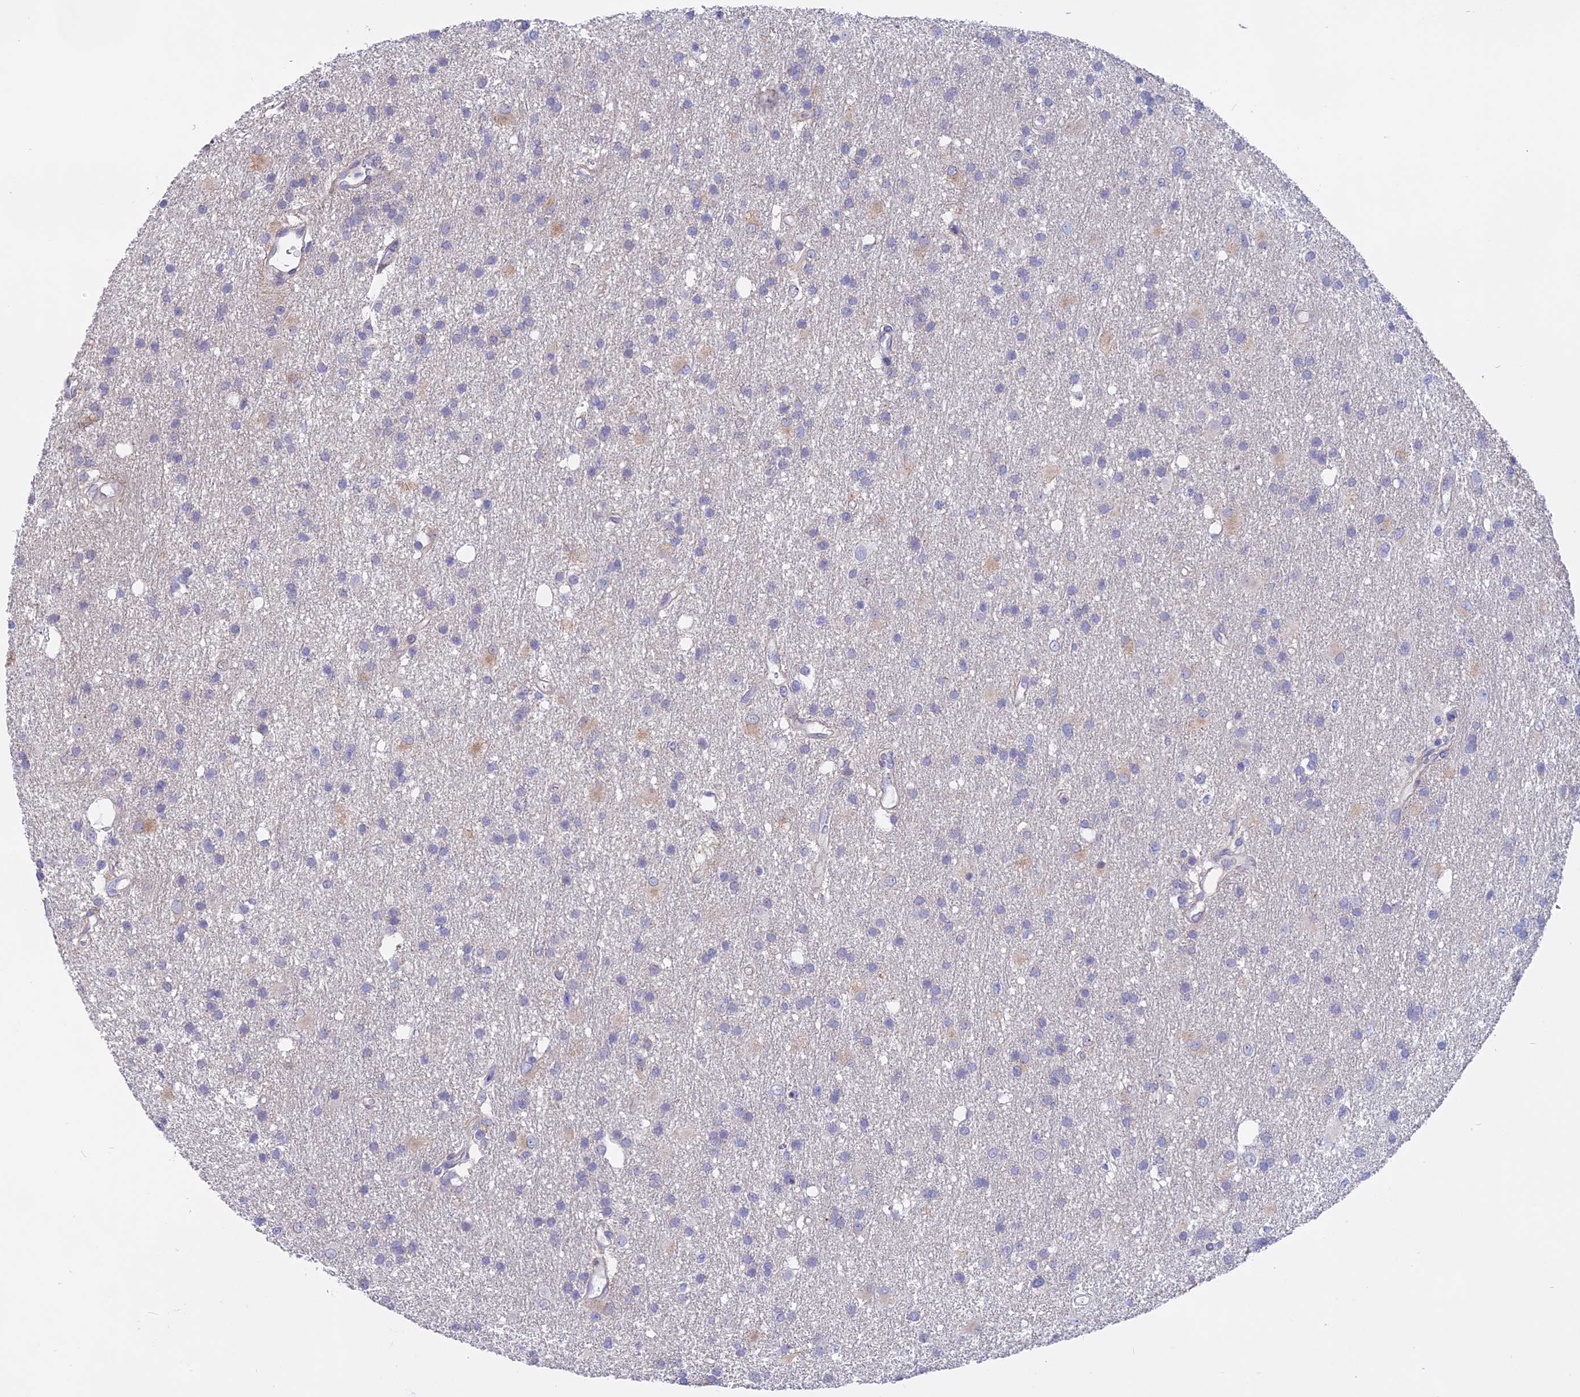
{"staining": {"intensity": "negative", "quantity": "none", "location": "none"}, "tissue": "glioma", "cell_type": "Tumor cells", "image_type": "cancer", "snomed": [{"axis": "morphology", "description": "Glioma, malignant, High grade"}, {"axis": "topography", "description": "Brain"}], "caption": "High magnification brightfield microscopy of glioma stained with DAB (3,3'-diaminobenzidine) (brown) and counterstained with hematoxylin (blue): tumor cells show no significant expression. Nuclei are stained in blue.", "gene": "GLB1L", "patient": {"sex": "male", "age": 77}}